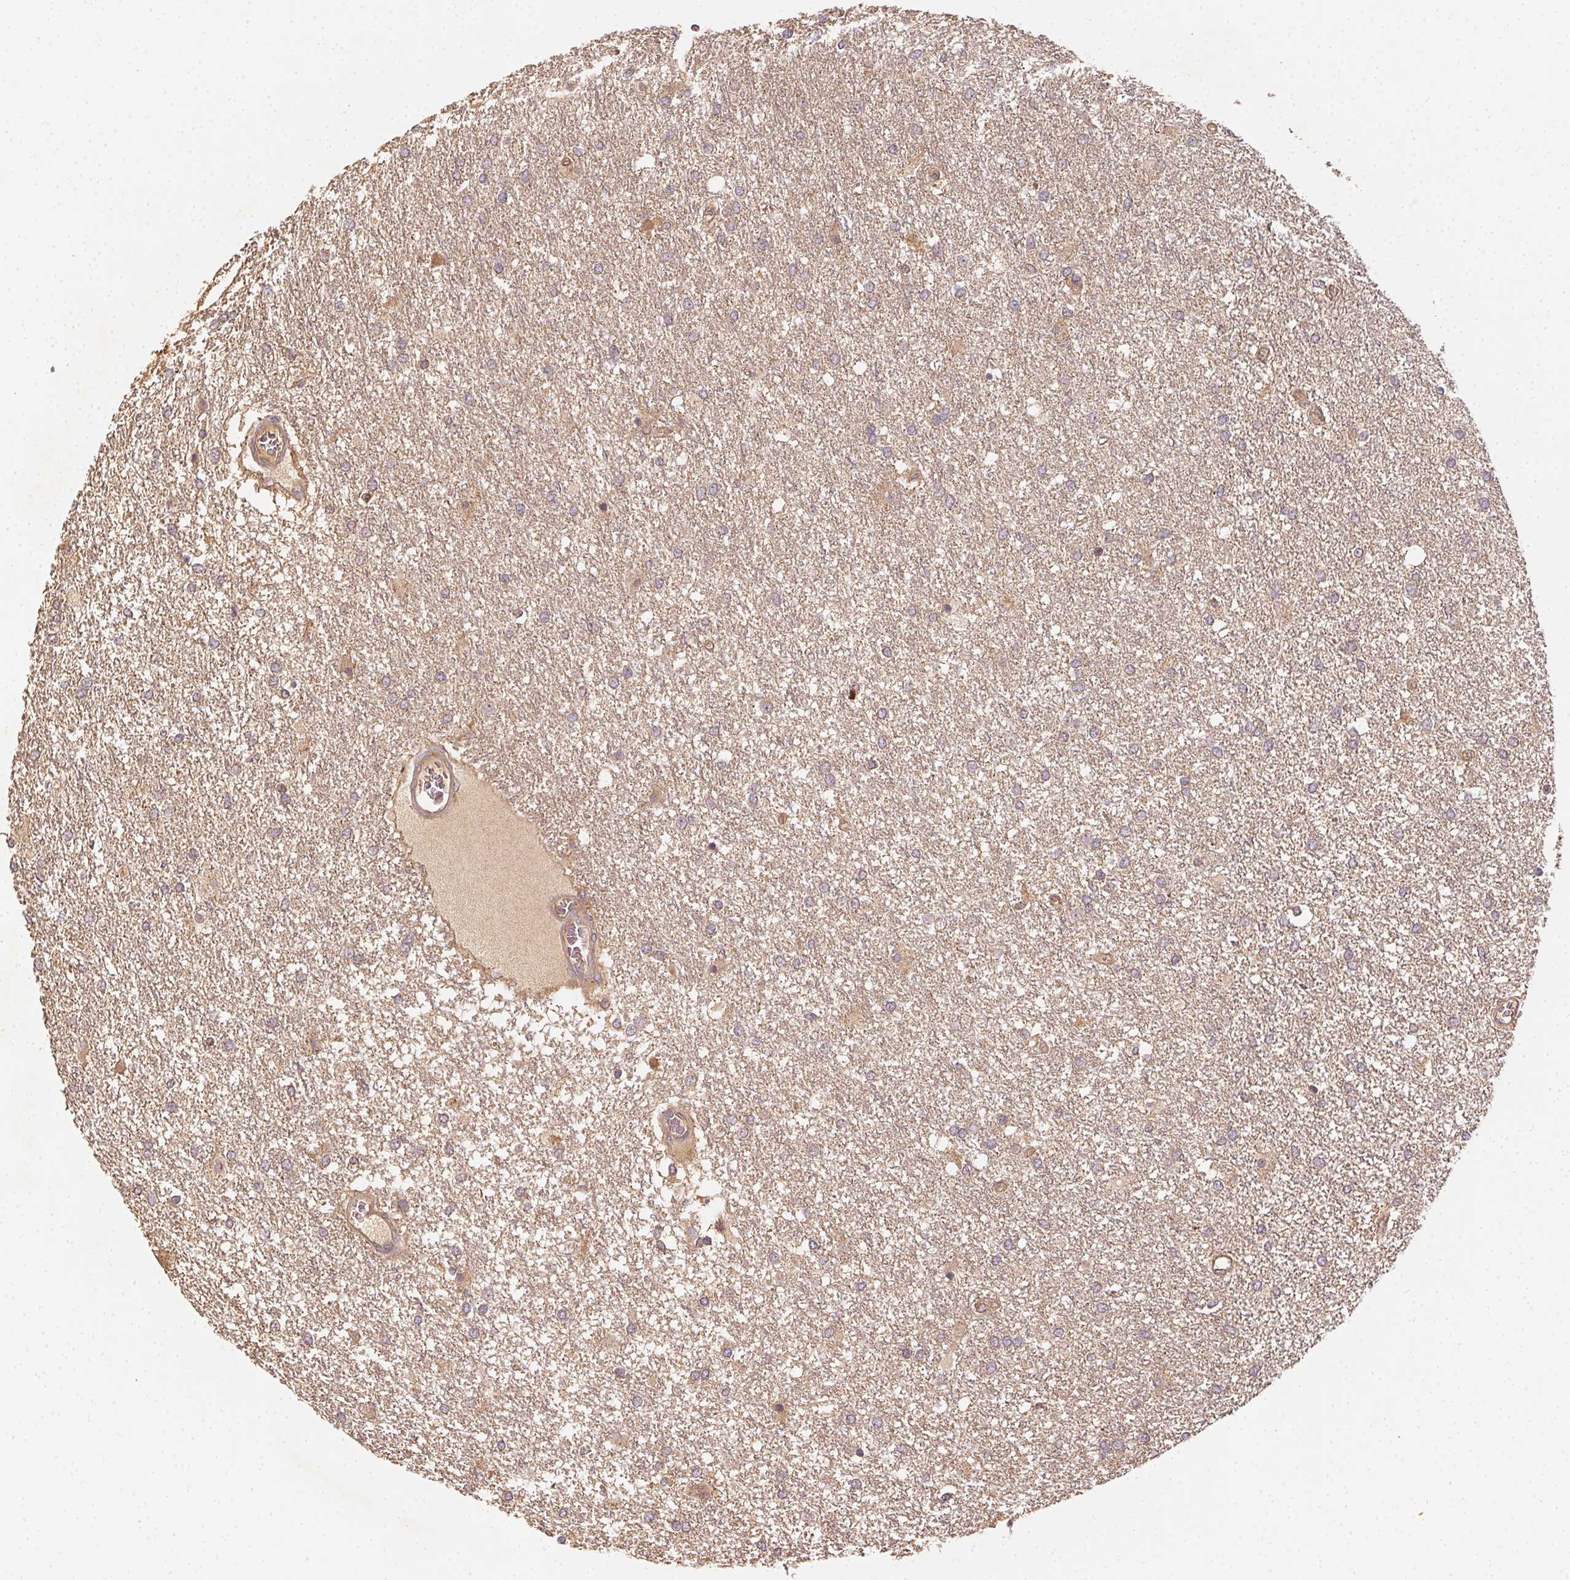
{"staining": {"intensity": "weak", "quantity": ">75%", "location": "cytoplasmic/membranous"}, "tissue": "glioma", "cell_type": "Tumor cells", "image_type": "cancer", "snomed": [{"axis": "morphology", "description": "Glioma, malignant, High grade"}, {"axis": "topography", "description": "Brain"}], "caption": "Protein staining displays weak cytoplasmic/membranous staining in approximately >75% of tumor cells in glioma.", "gene": "RALA", "patient": {"sex": "female", "age": 61}}